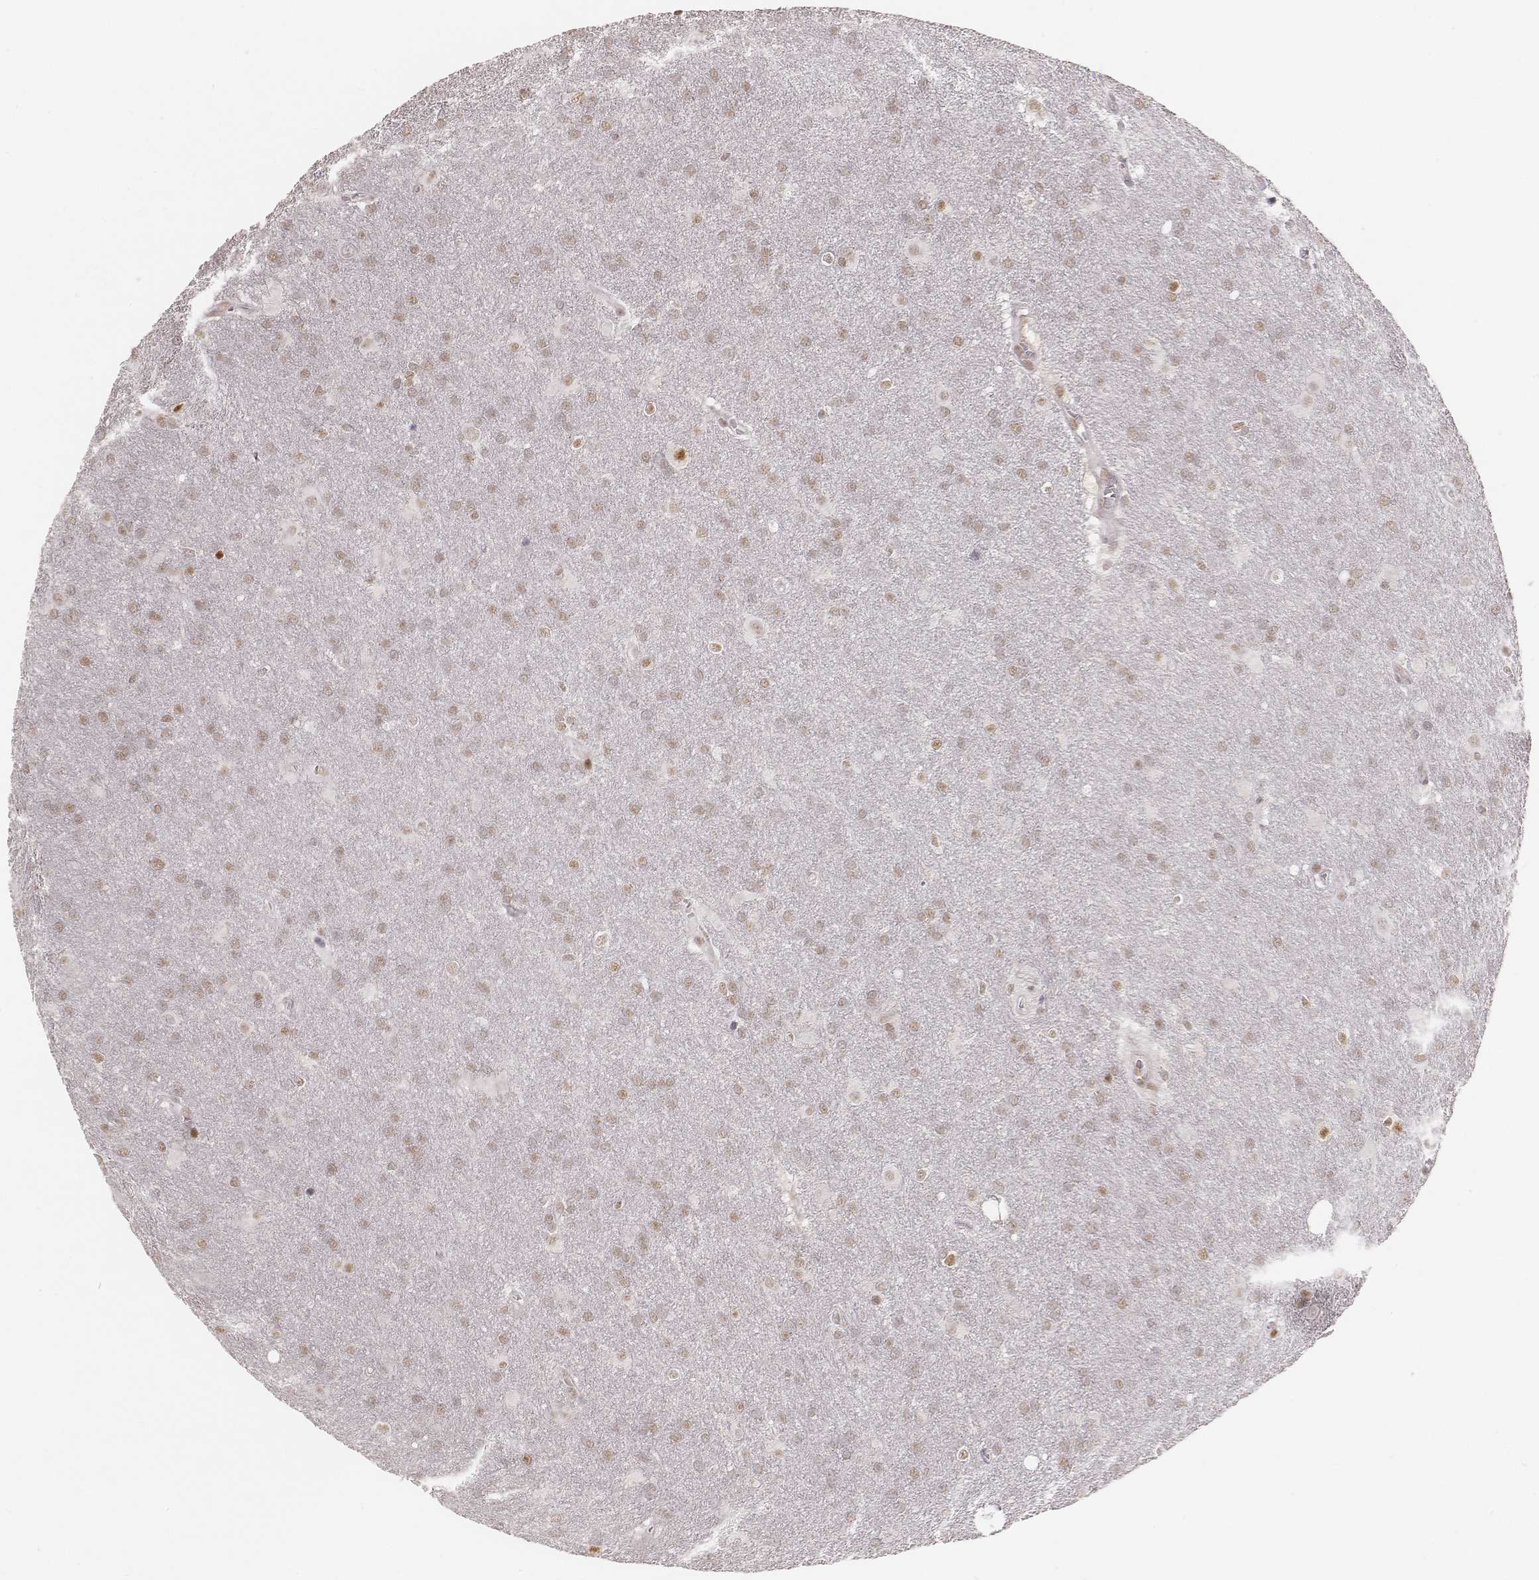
{"staining": {"intensity": "moderate", "quantity": ">75%", "location": "nuclear"}, "tissue": "glioma", "cell_type": "Tumor cells", "image_type": "cancer", "snomed": [{"axis": "morphology", "description": "Glioma, malignant, Low grade"}, {"axis": "topography", "description": "Brain"}], "caption": "This histopathology image shows malignant glioma (low-grade) stained with immunohistochemistry (IHC) to label a protein in brown. The nuclear of tumor cells show moderate positivity for the protein. Nuclei are counter-stained blue.", "gene": "HNRNPC", "patient": {"sex": "male", "age": 58}}